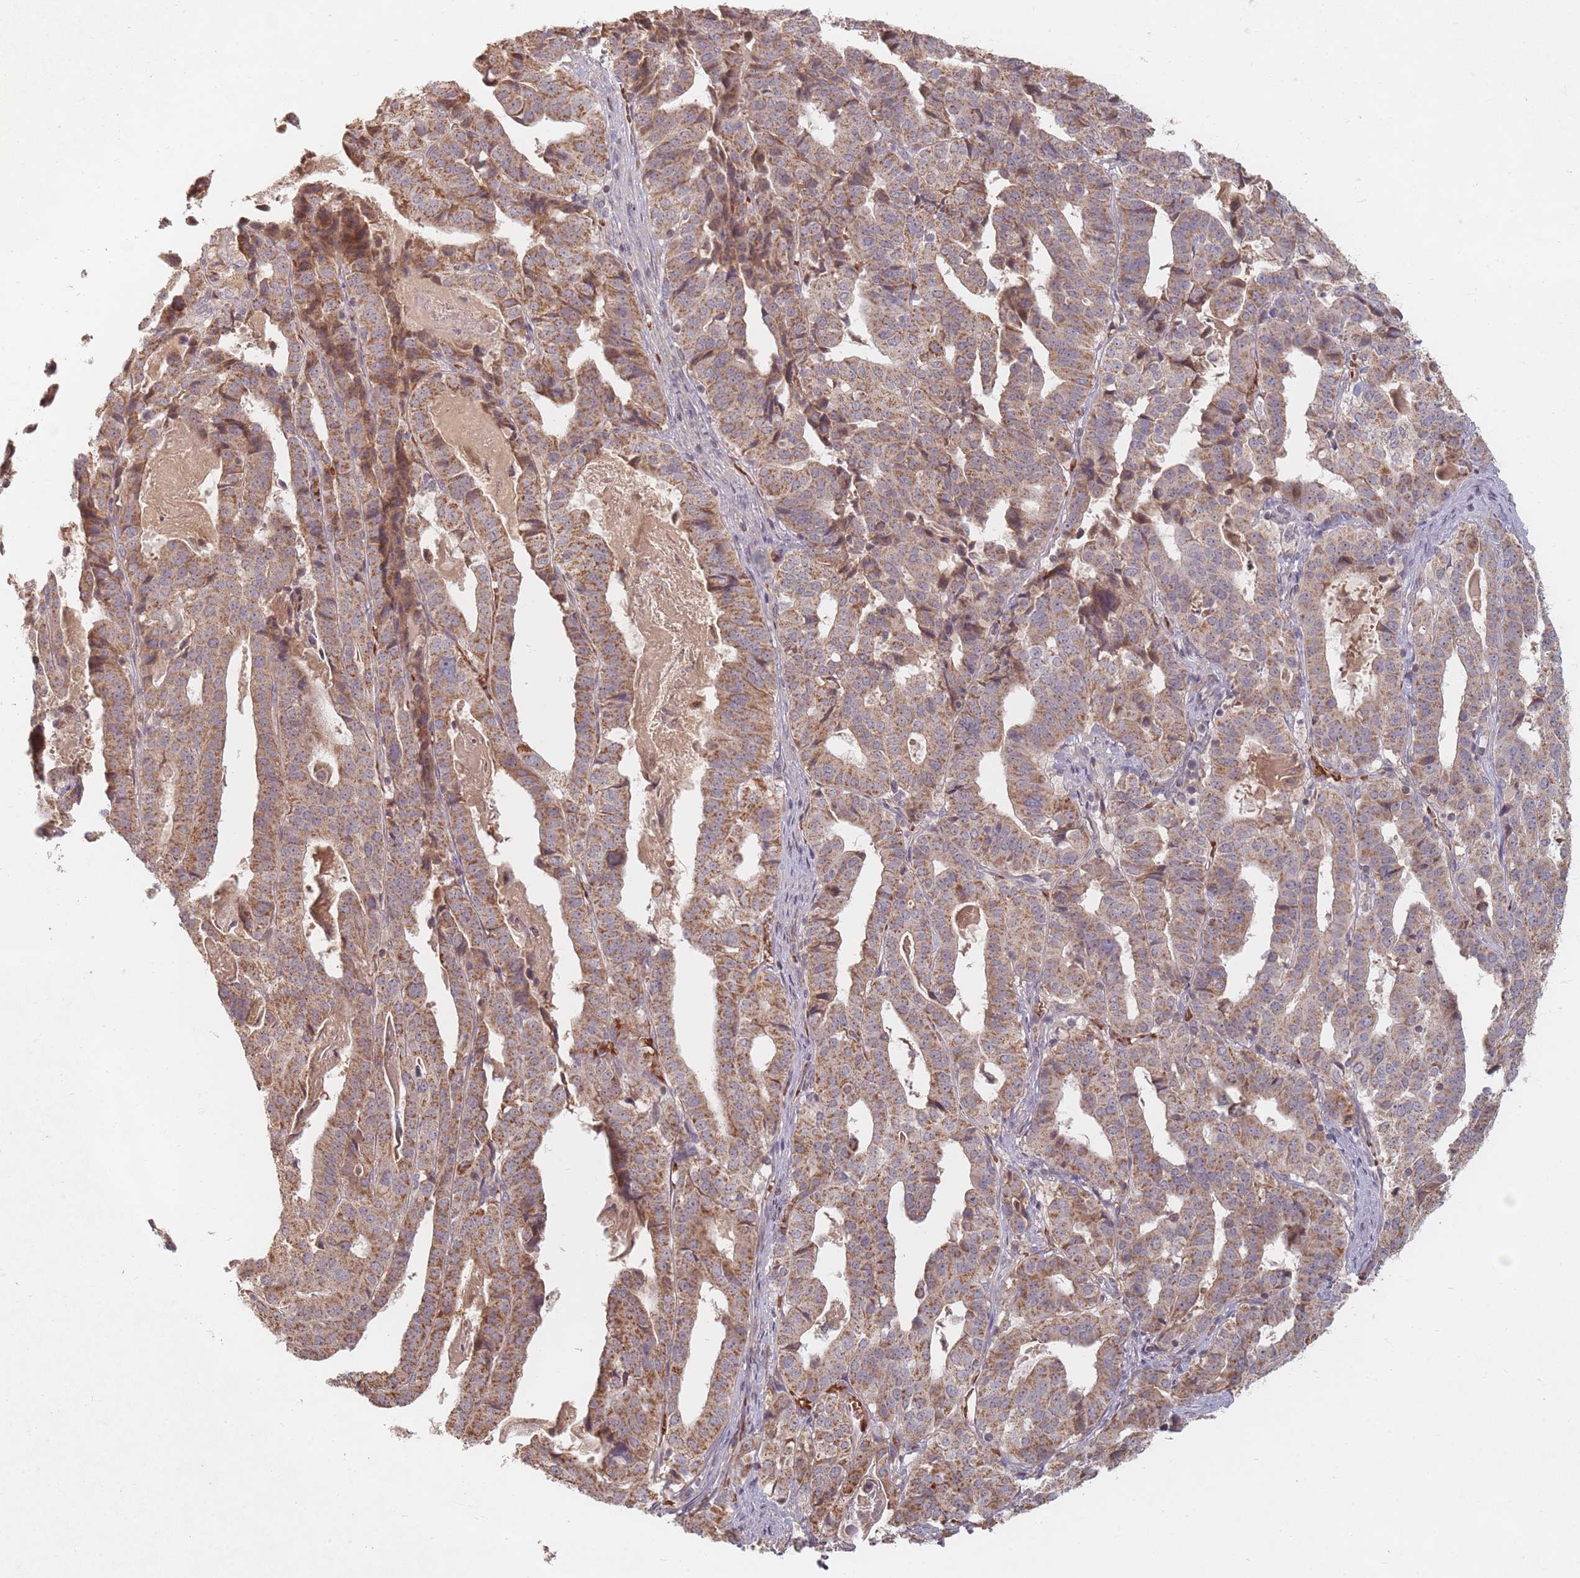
{"staining": {"intensity": "moderate", "quantity": ">75%", "location": "cytoplasmic/membranous"}, "tissue": "stomach cancer", "cell_type": "Tumor cells", "image_type": "cancer", "snomed": [{"axis": "morphology", "description": "Adenocarcinoma, NOS"}, {"axis": "topography", "description": "Stomach"}], "caption": "Protein expression analysis of human stomach cancer (adenocarcinoma) reveals moderate cytoplasmic/membranous positivity in about >75% of tumor cells. (DAB (3,3'-diaminobenzidine) = brown stain, brightfield microscopy at high magnification).", "gene": "OR2M4", "patient": {"sex": "male", "age": 48}}